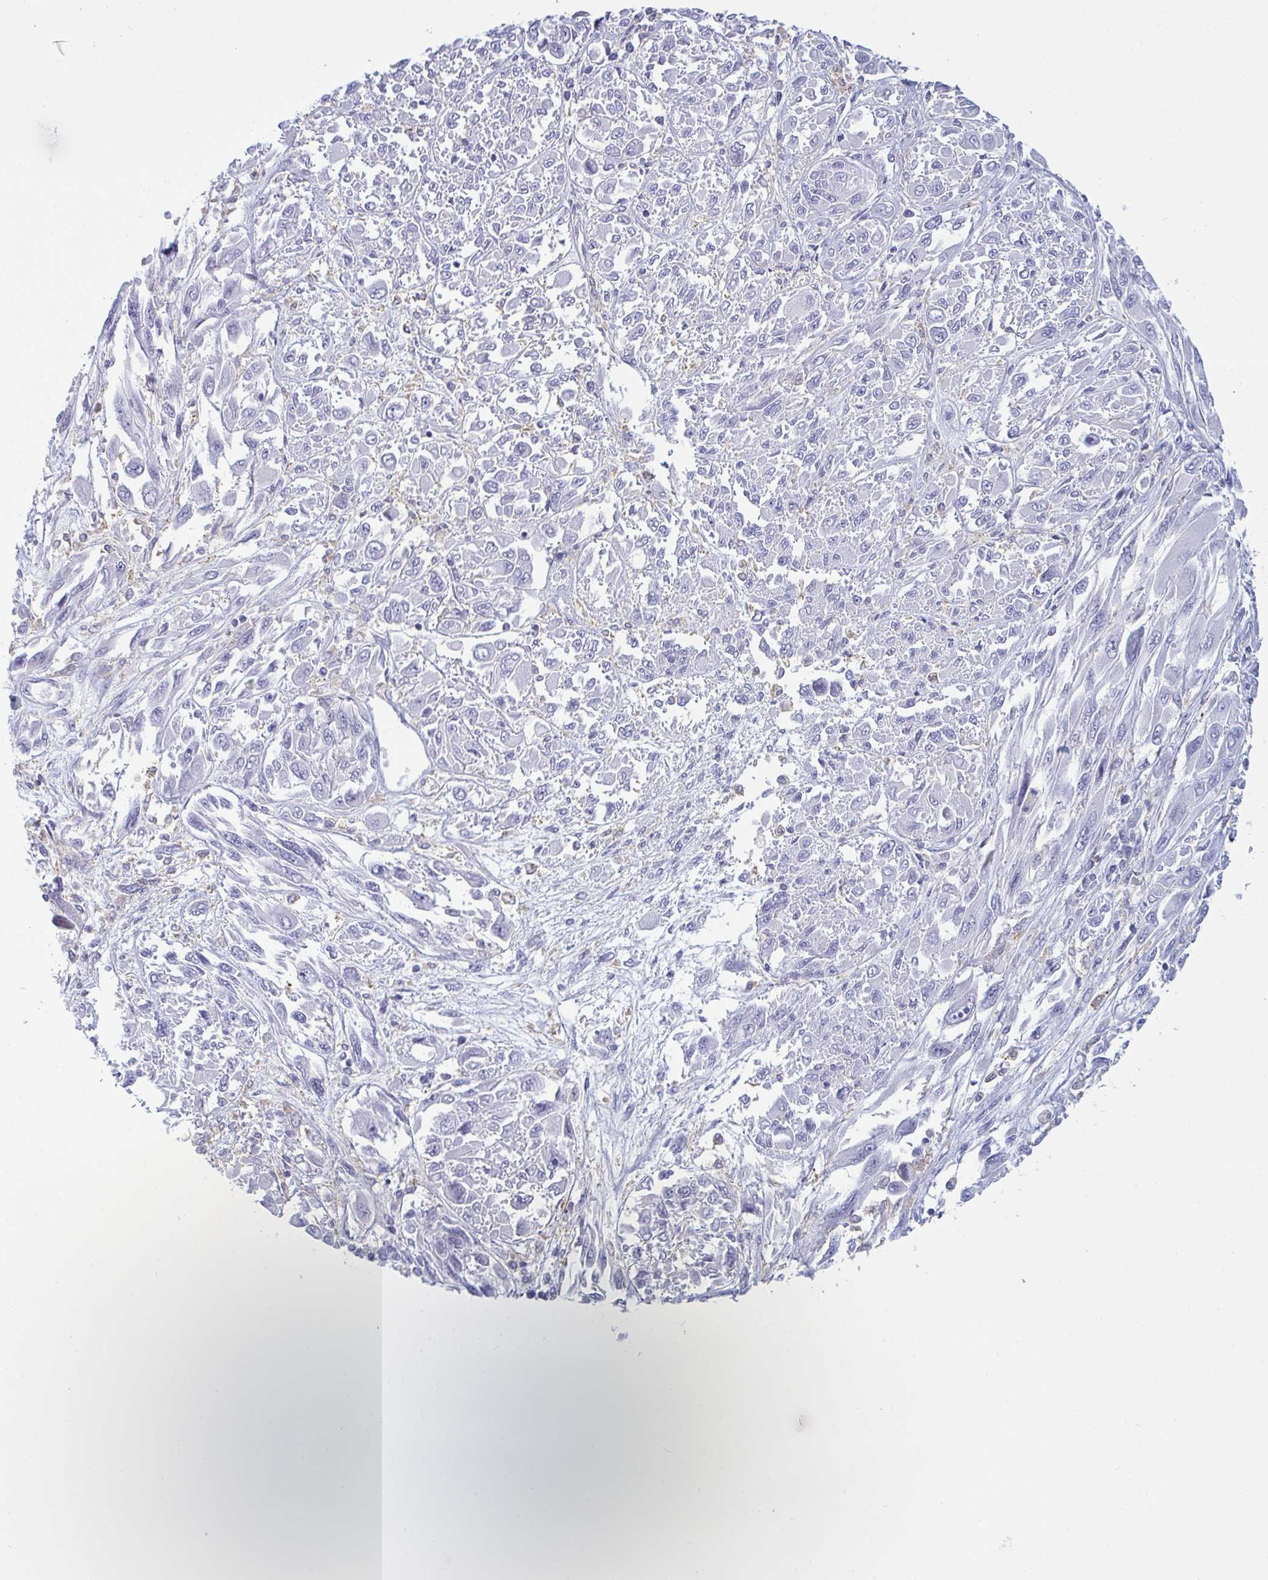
{"staining": {"intensity": "negative", "quantity": "none", "location": "none"}, "tissue": "melanoma", "cell_type": "Tumor cells", "image_type": "cancer", "snomed": [{"axis": "morphology", "description": "Malignant melanoma, NOS"}, {"axis": "topography", "description": "Skin"}], "caption": "This is an IHC photomicrograph of melanoma. There is no positivity in tumor cells.", "gene": "MYO1F", "patient": {"sex": "female", "age": 91}}